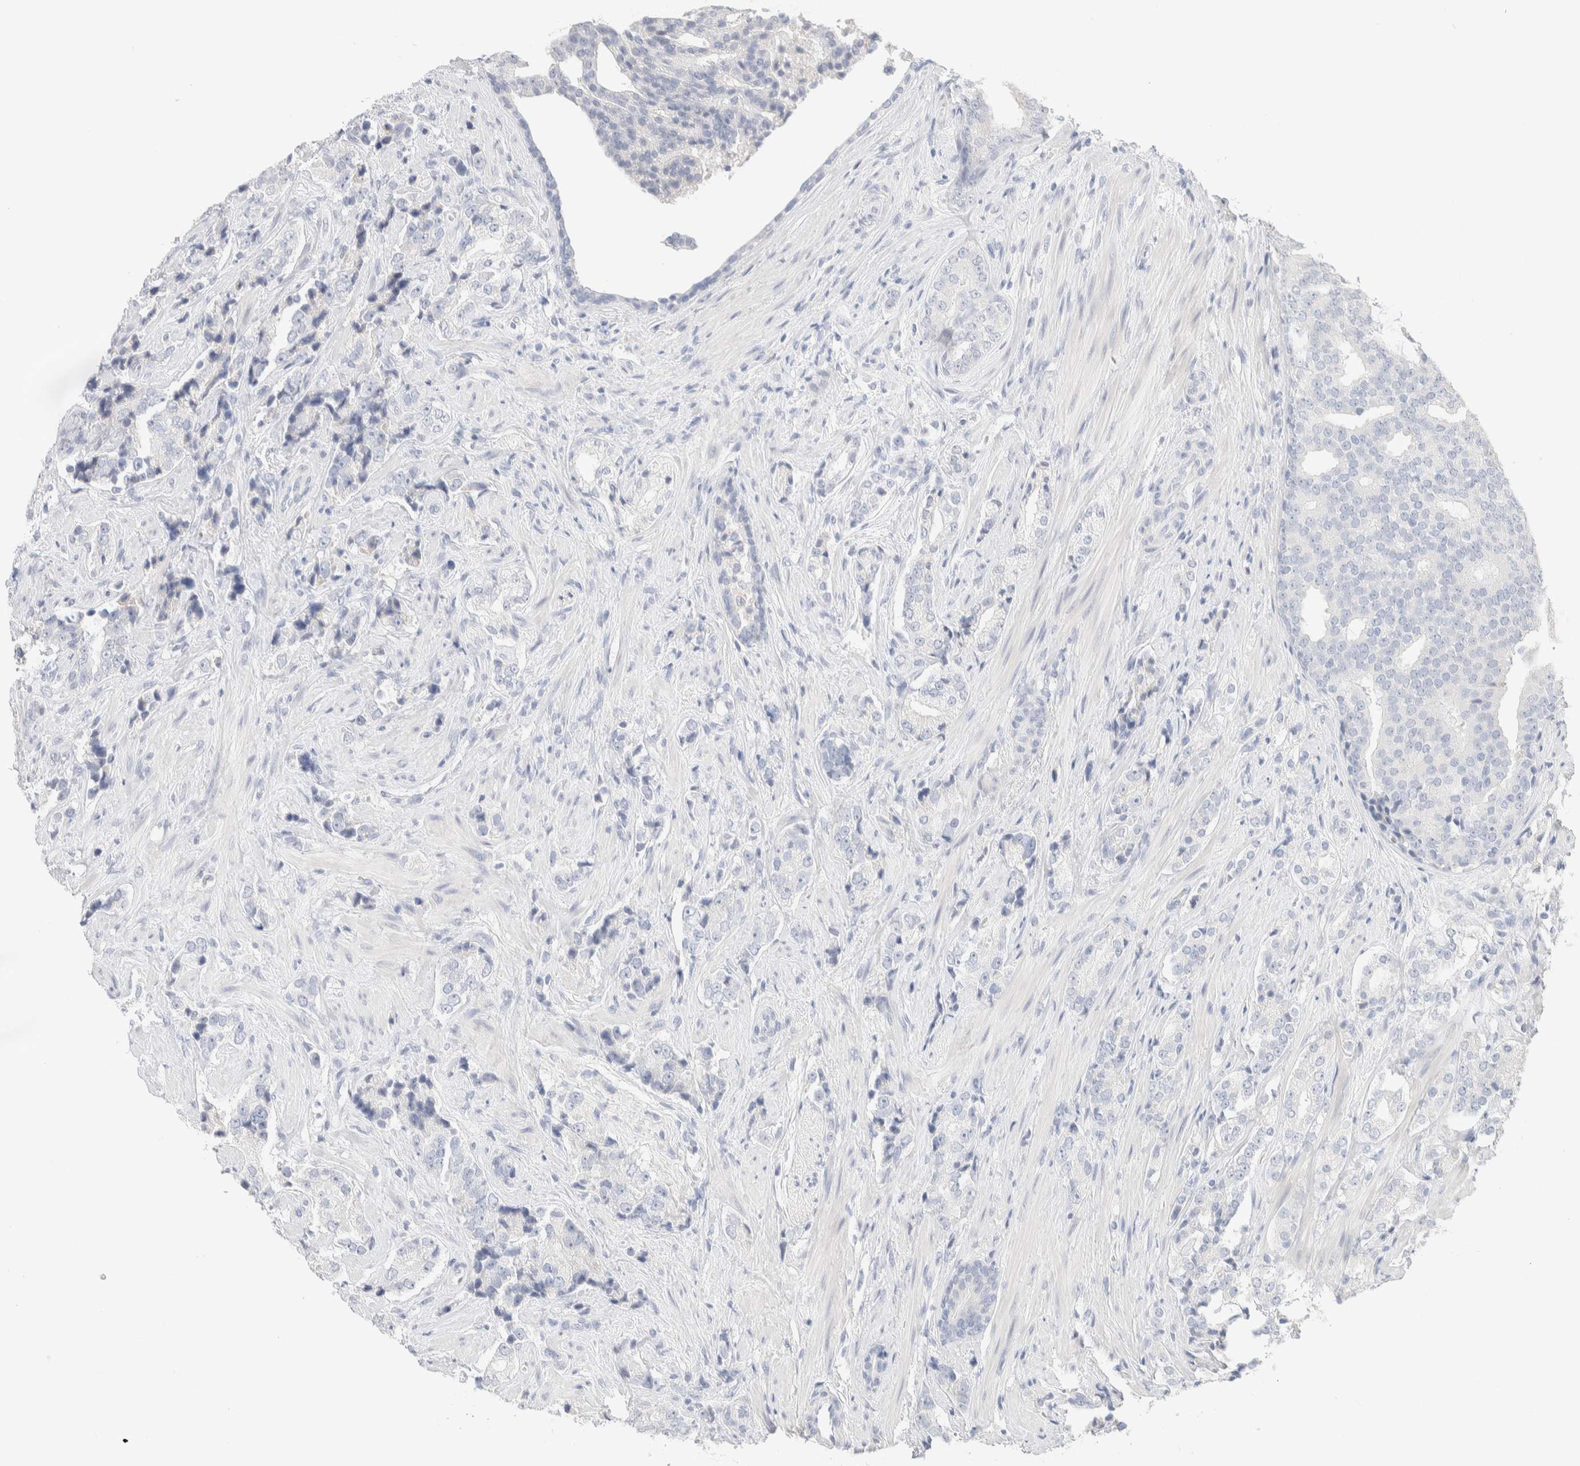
{"staining": {"intensity": "negative", "quantity": "none", "location": "none"}, "tissue": "prostate cancer", "cell_type": "Tumor cells", "image_type": "cancer", "snomed": [{"axis": "morphology", "description": "Adenocarcinoma, High grade"}, {"axis": "topography", "description": "Prostate"}], "caption": "Prostate cancer was stained to show a protein in brown. There is no significant expression in tumor cells. (Brightfield microscopy of DAB immunohistochemistry (IHC) at high magnification).", "gene": "RIDA", "patient": {"sex": "male", "age": 71}}